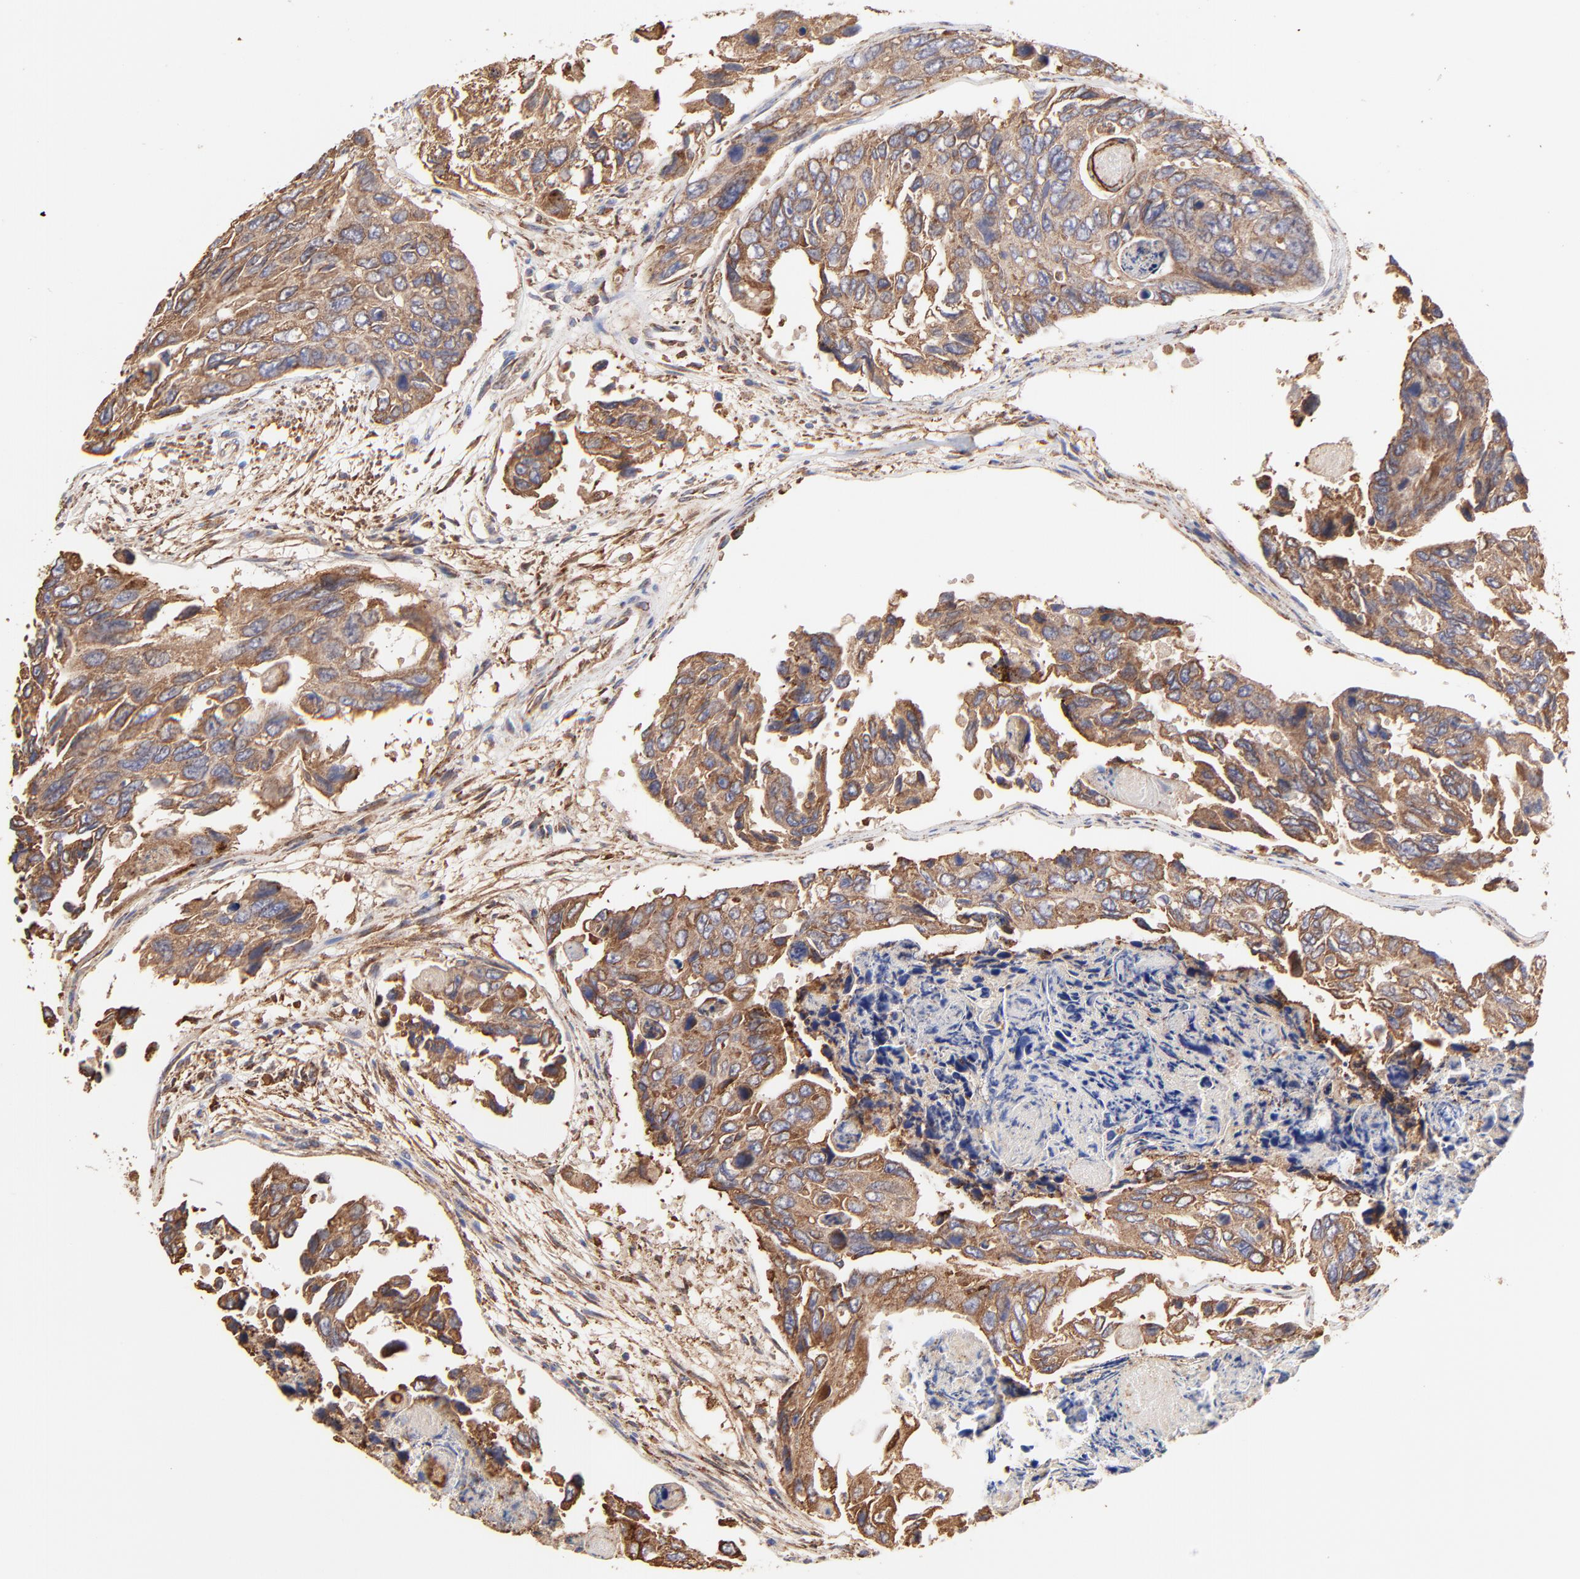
{"staining": {"intensity": "moderate", "quantity": ">75%", "location": "cytoplasmic/membranous"}, "tissue": "colorectal cancer", "cell_type": "Tumor cells", "image_type": "cancer", "snomed": [{"axis": "morphology", "description": "Adenocarcinoma, NOS"}, {"axis": "topography", "description": "Colon"}], "caption": "Colorectal cancer tissue shows moderate cytoplasmic/membranous staining in approximately >75% of tumor cells, visualized by immunohistochemistry.", "gene": "PFKM", "patient": {"sex": "female", "age": 86}}